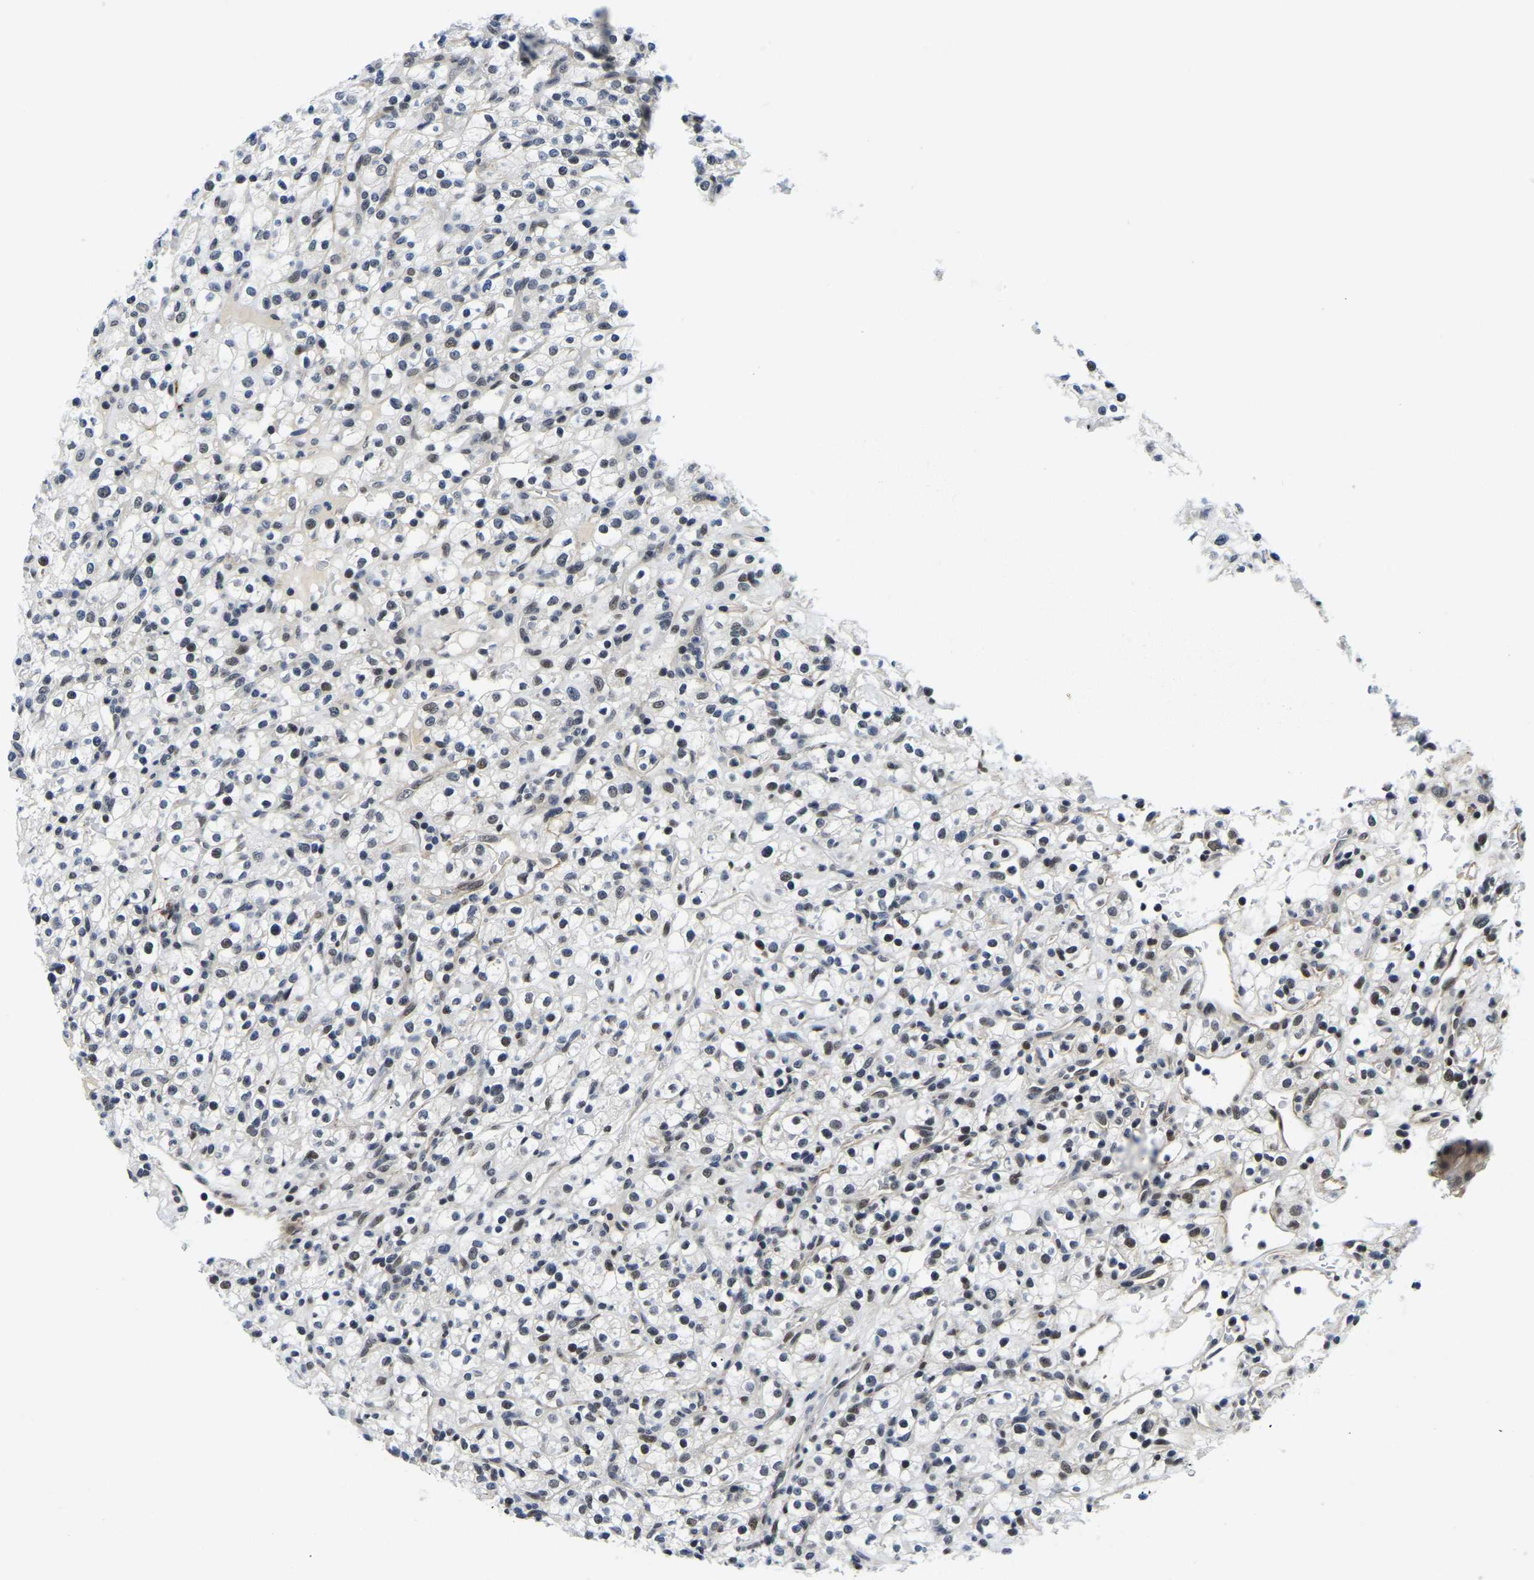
{"staining": {"intensity": "weak", "quantity": "<25%", "location": "nuclear"}, "tissue": "renal cancer", "cell_type": "Tumor cells", "image_type": "cancer", "snomed": [{"axis": "morphology", "description": "Normal tissue, NOS"}, {"axis": "morphology", "description": "Adenocarcinoma, NOS"}, {"axis": "topography", "description": "Kidney"}], "caption": "Immunohistochemistry (IHC) histopathology image of human renal cancer (adenocarcinoma) stained for a protein (brown), which exhibits no expression in tumor cells. (DAB IHC visualized using brightfield microscopy, high magnification).", "gene": "POLDIP3", "patient": {"sex": "female", "age": 72}}